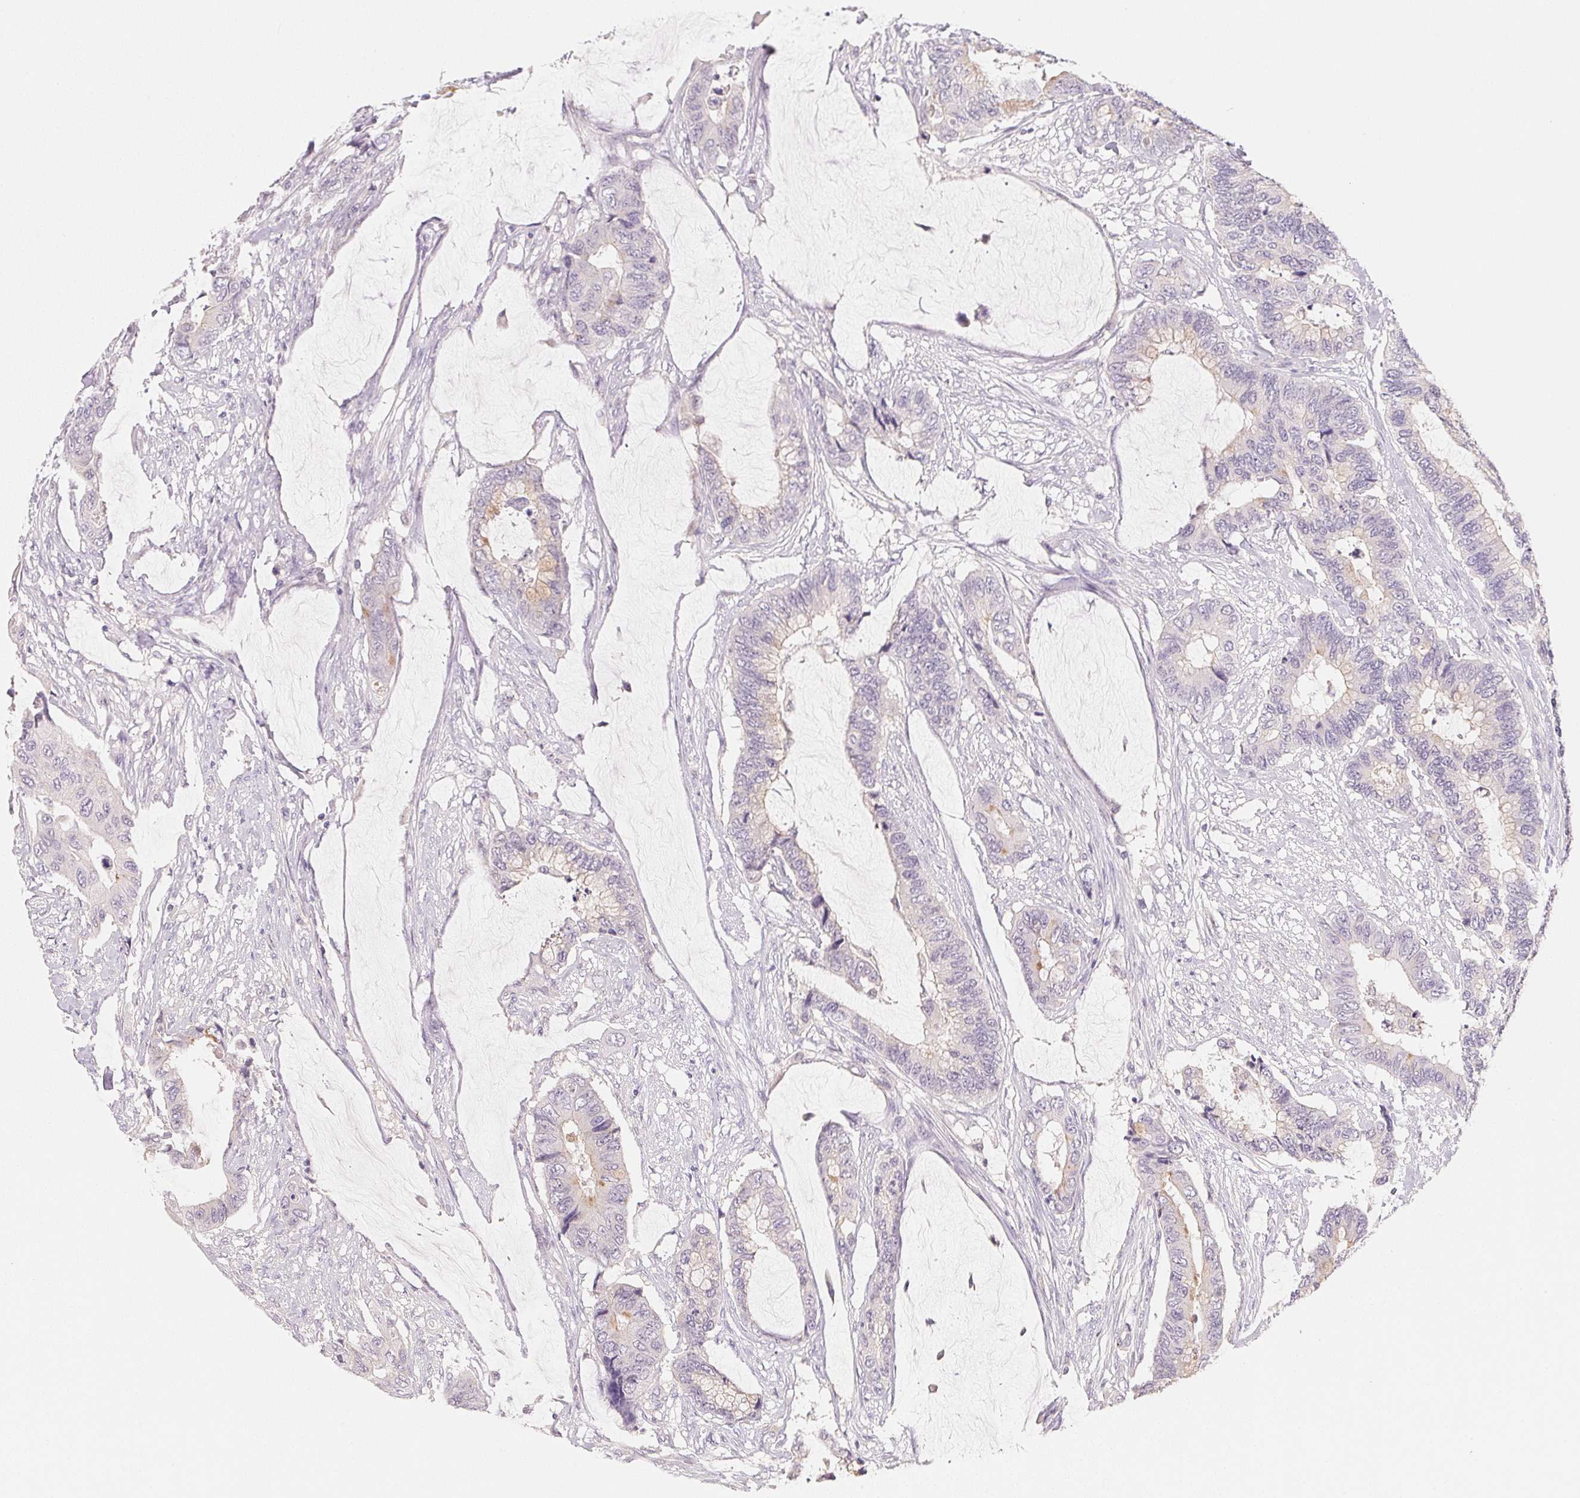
{"staining": {"intensity": "negative", "quantity": "none", "location": "none"}, "tissue": "colorectal cancer", "cell_type": "Tumor cells", "image_type": "cancer", "snomed": [{"axis": "morphology", "description": "Adenocarcinoma, NOS"}, {"axis": "topography", "description": "Rectum"}], "caption": "This is a micrograph of IHC staining of adenocarcinoma (colorectal), which shows no expression in tumor cells.", "gene": "MCOLN3", "patient": {"sex": "female", "age": 59}}